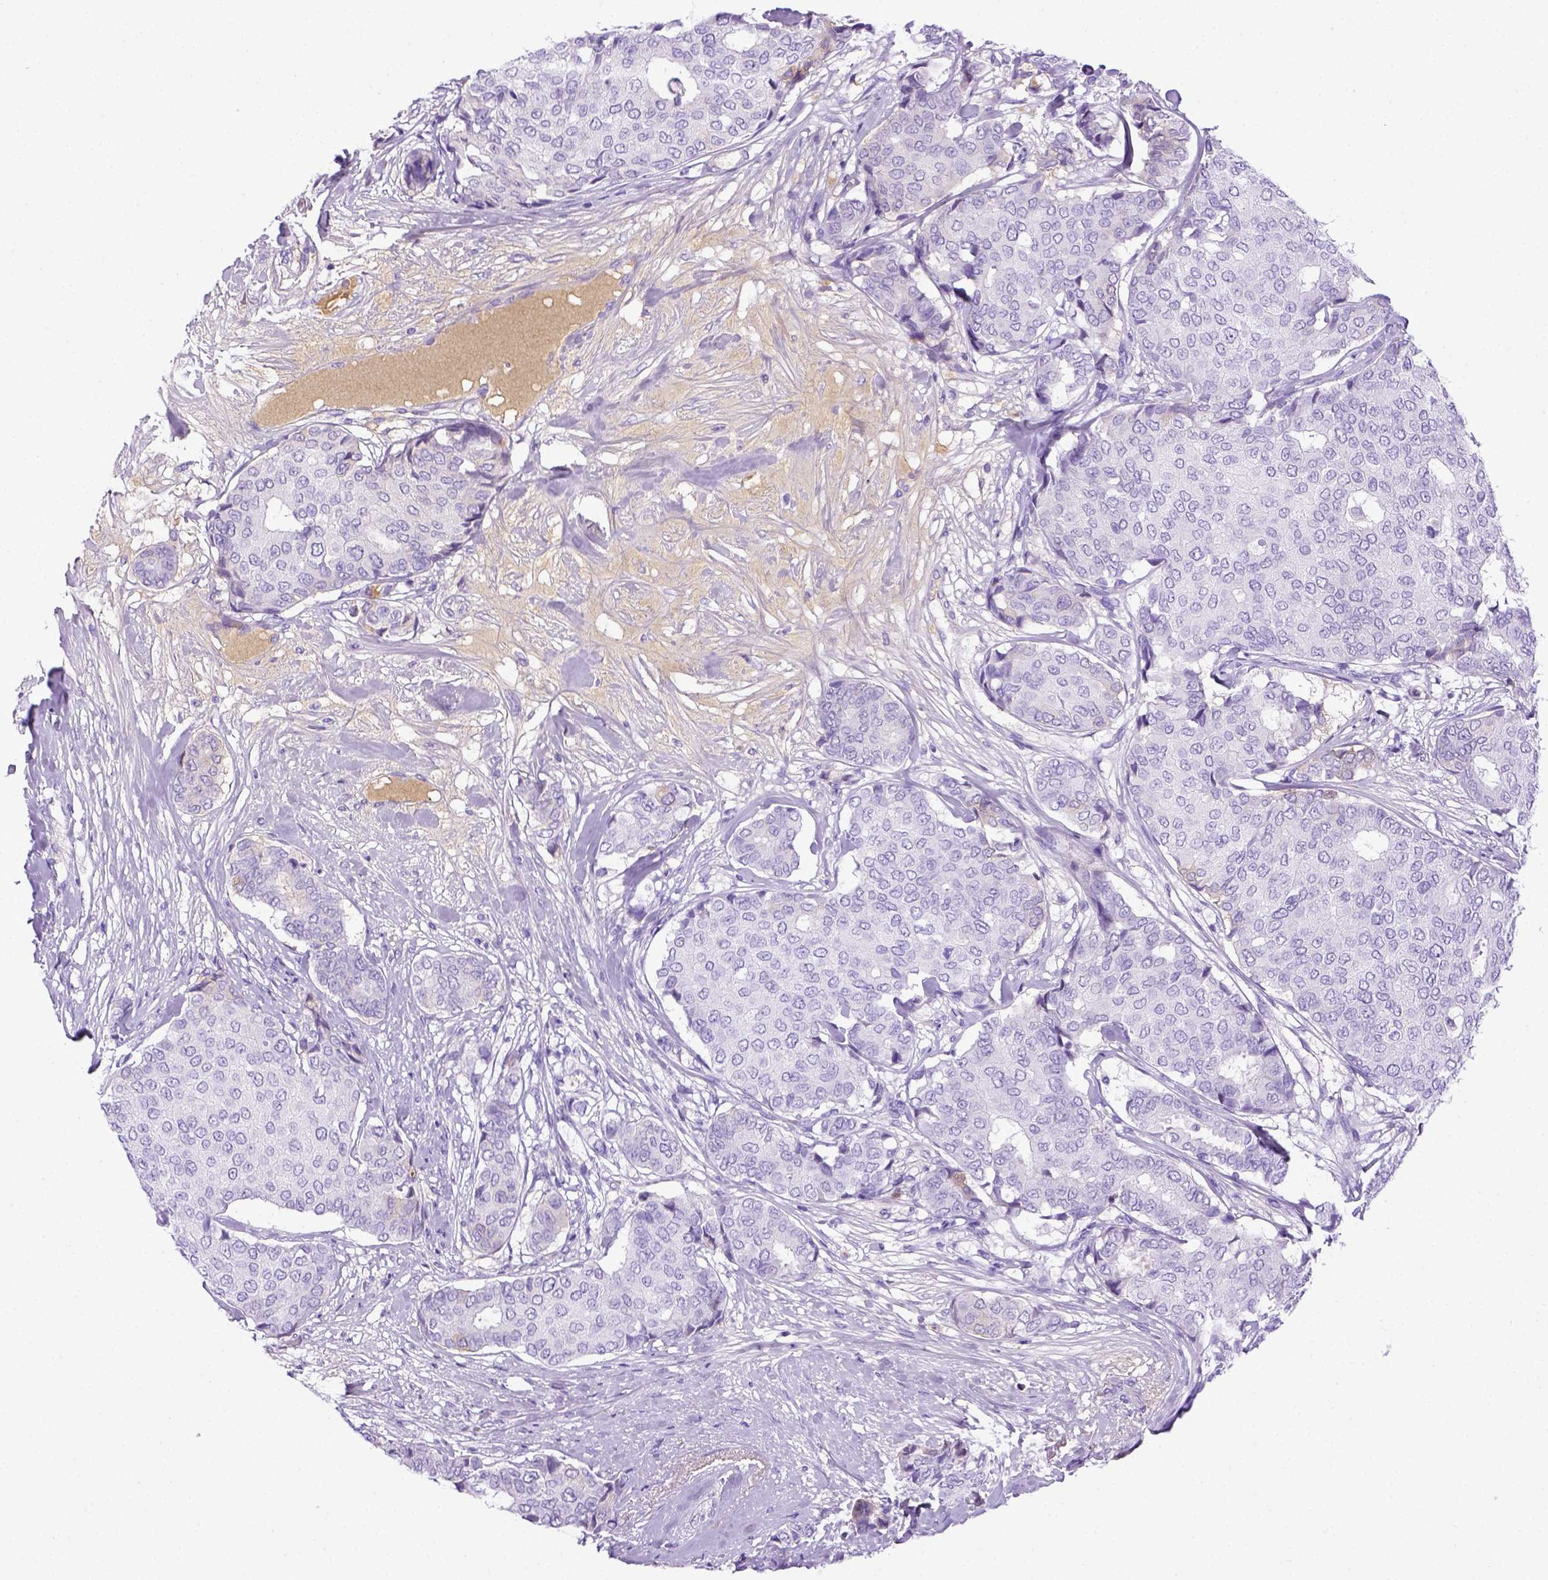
{"staining": {"intensity": "negative", "quantity": "none", "location": "none"}, "tissue": "breast cancer", "cell_type": "Tumor cells", "image_type": "cancer", "snomed": [{"axis": "morphology", "description": "Duct carcinoma"}, {"axis": "topography", "description": "Breast"}], "caption": "An immunohistochemistry (IHC) micrograph of breast infiltrating ductal carcinoma is shown. There is no staining in tumor cells of breast infiltrating ductal carcinoma.", "gene": "ITIH4", "patient": {"sex": "female", "age": 75}}